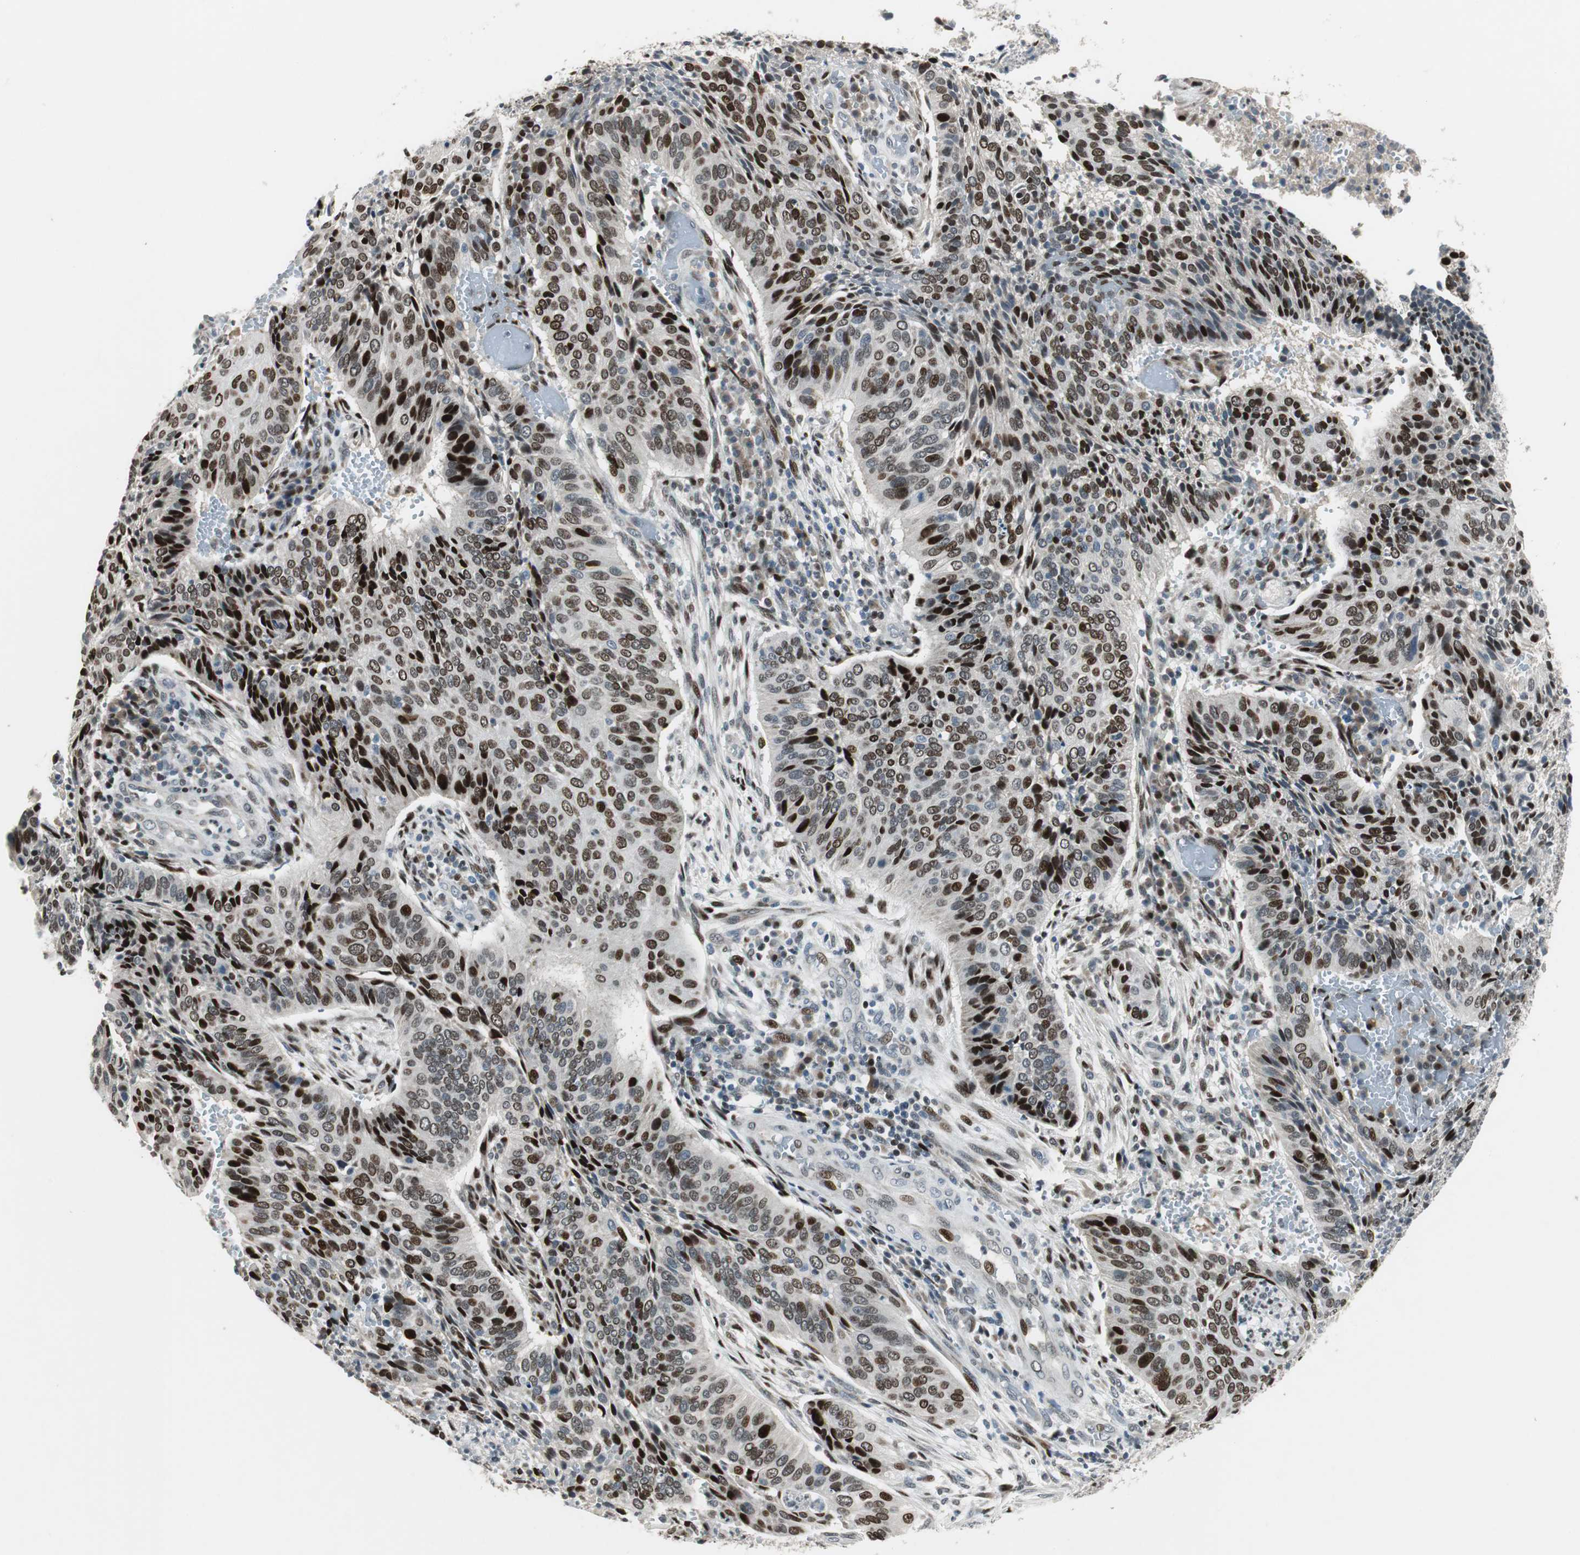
{"staining": {"intensity": "strong", "quantity": ">75%", "location": "nuclear"}, "tissue": "cervical cancer", "cell_type": "Tumor cells", "image_type": "cancer", "snomed": [{"axis": "morphology", "description": "Squamous cell carcinoma, NOS"}, {"axis": "topography", "description": "Cervix"}], "caption": "This photomicrograph demonstrates cervical squamous cell carcinoma stained with immunohistochemistry to label a protein in brown. The nuclear of tumor cells show strong positivity for the protein. Nuclei are counter-stained blue.", "gene": "AJUBA", "patient": {"sex": "female", "age": 39}}